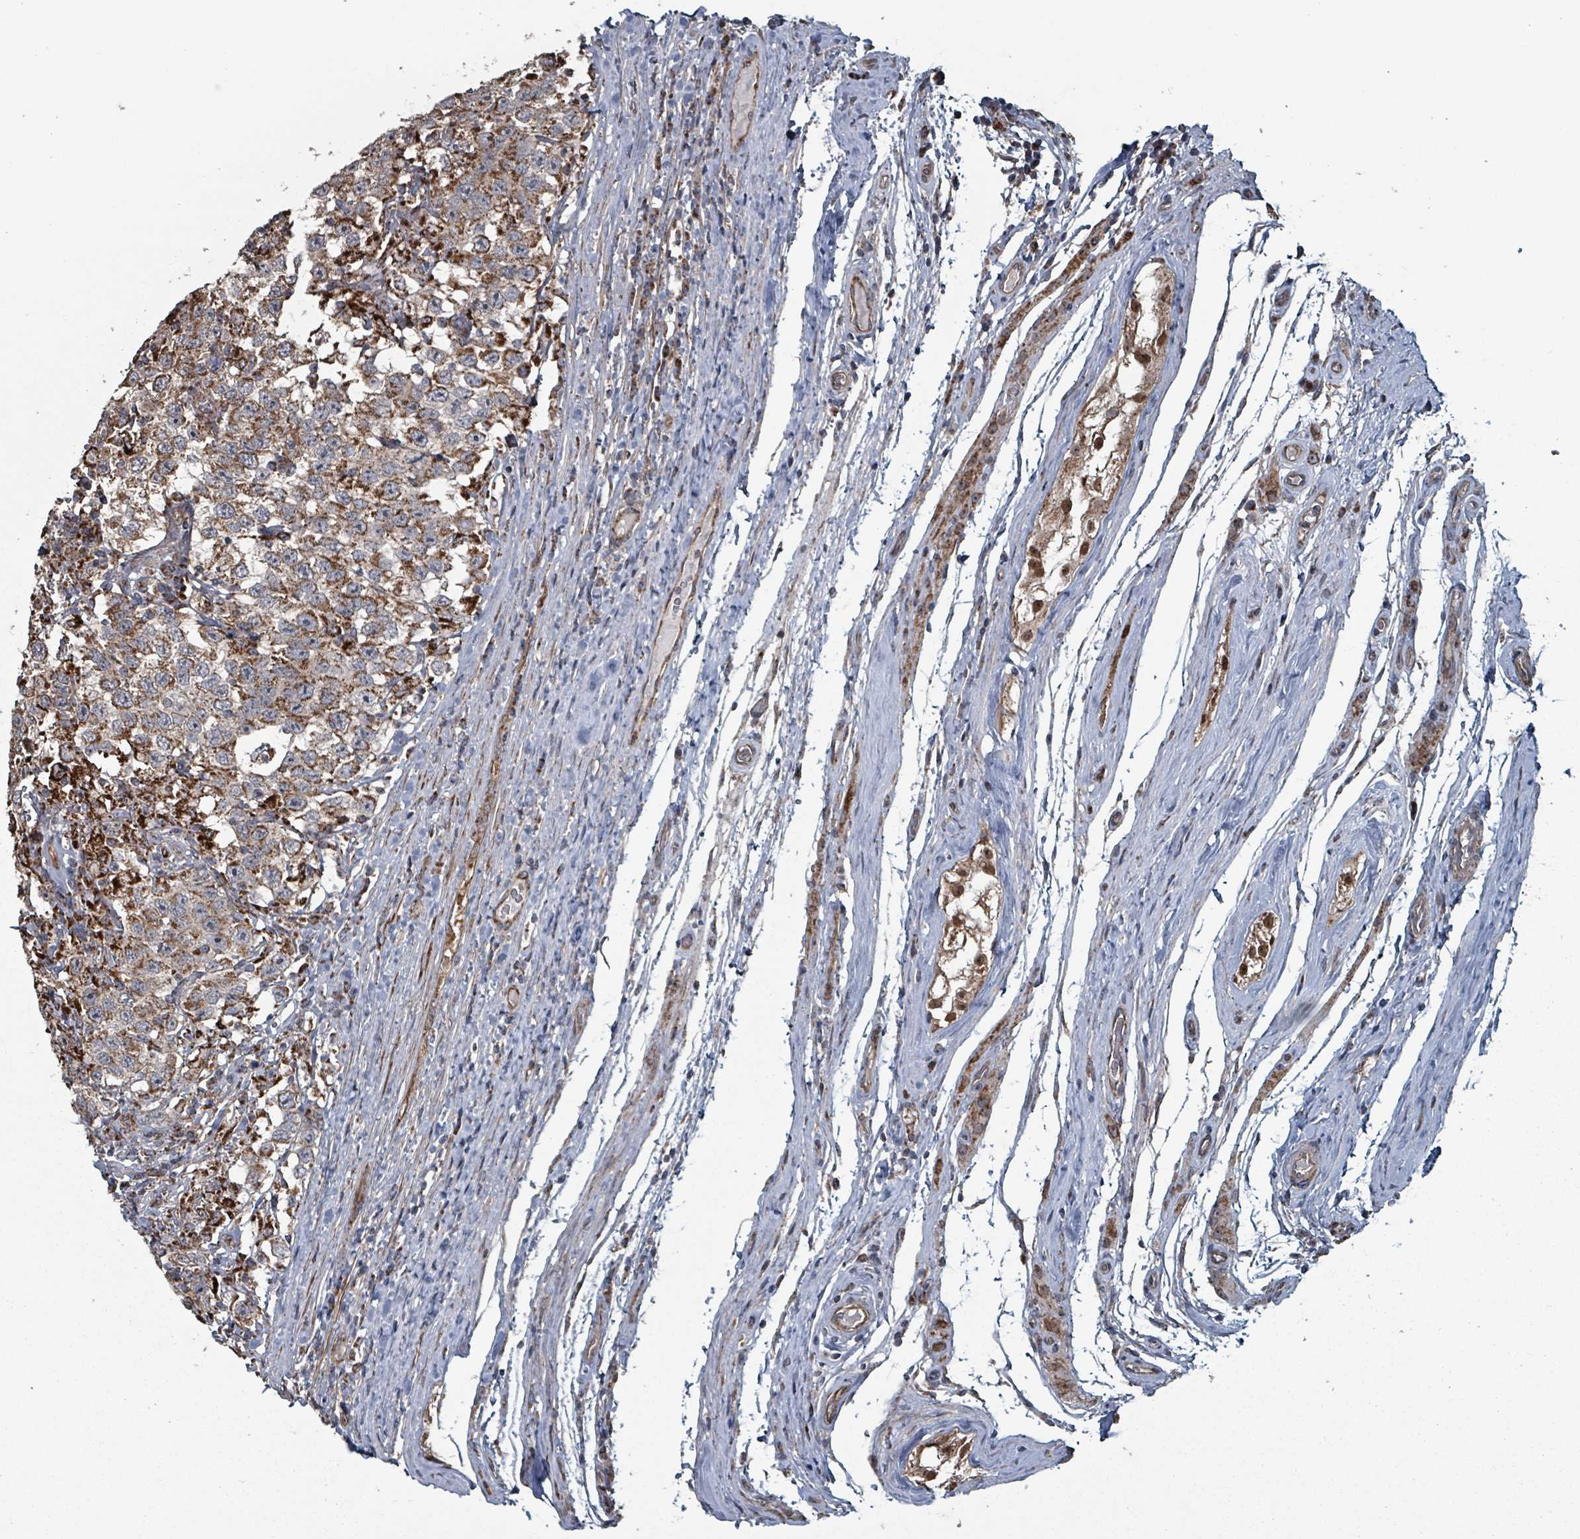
{"staining": {"intensity": "moderate", "quantity": ">75%", "location": "cytoplasmic/membranous"}, "tissue": "testis cancer", "cell_type": "Tumor cells", "image_type": "cancer", "snomed": [{"axis": "morphology", "description": "Seminoma, NOS"}, {"axis": "topography", "description": "Testis"}], "caption": "A brown stain shows moderate cytoplasmic/membranous expression of a protein in testis cancer (seminoma) tumor cells.", "gene": "MRPL4", "patient": {"sex": "male", "age": 41}}